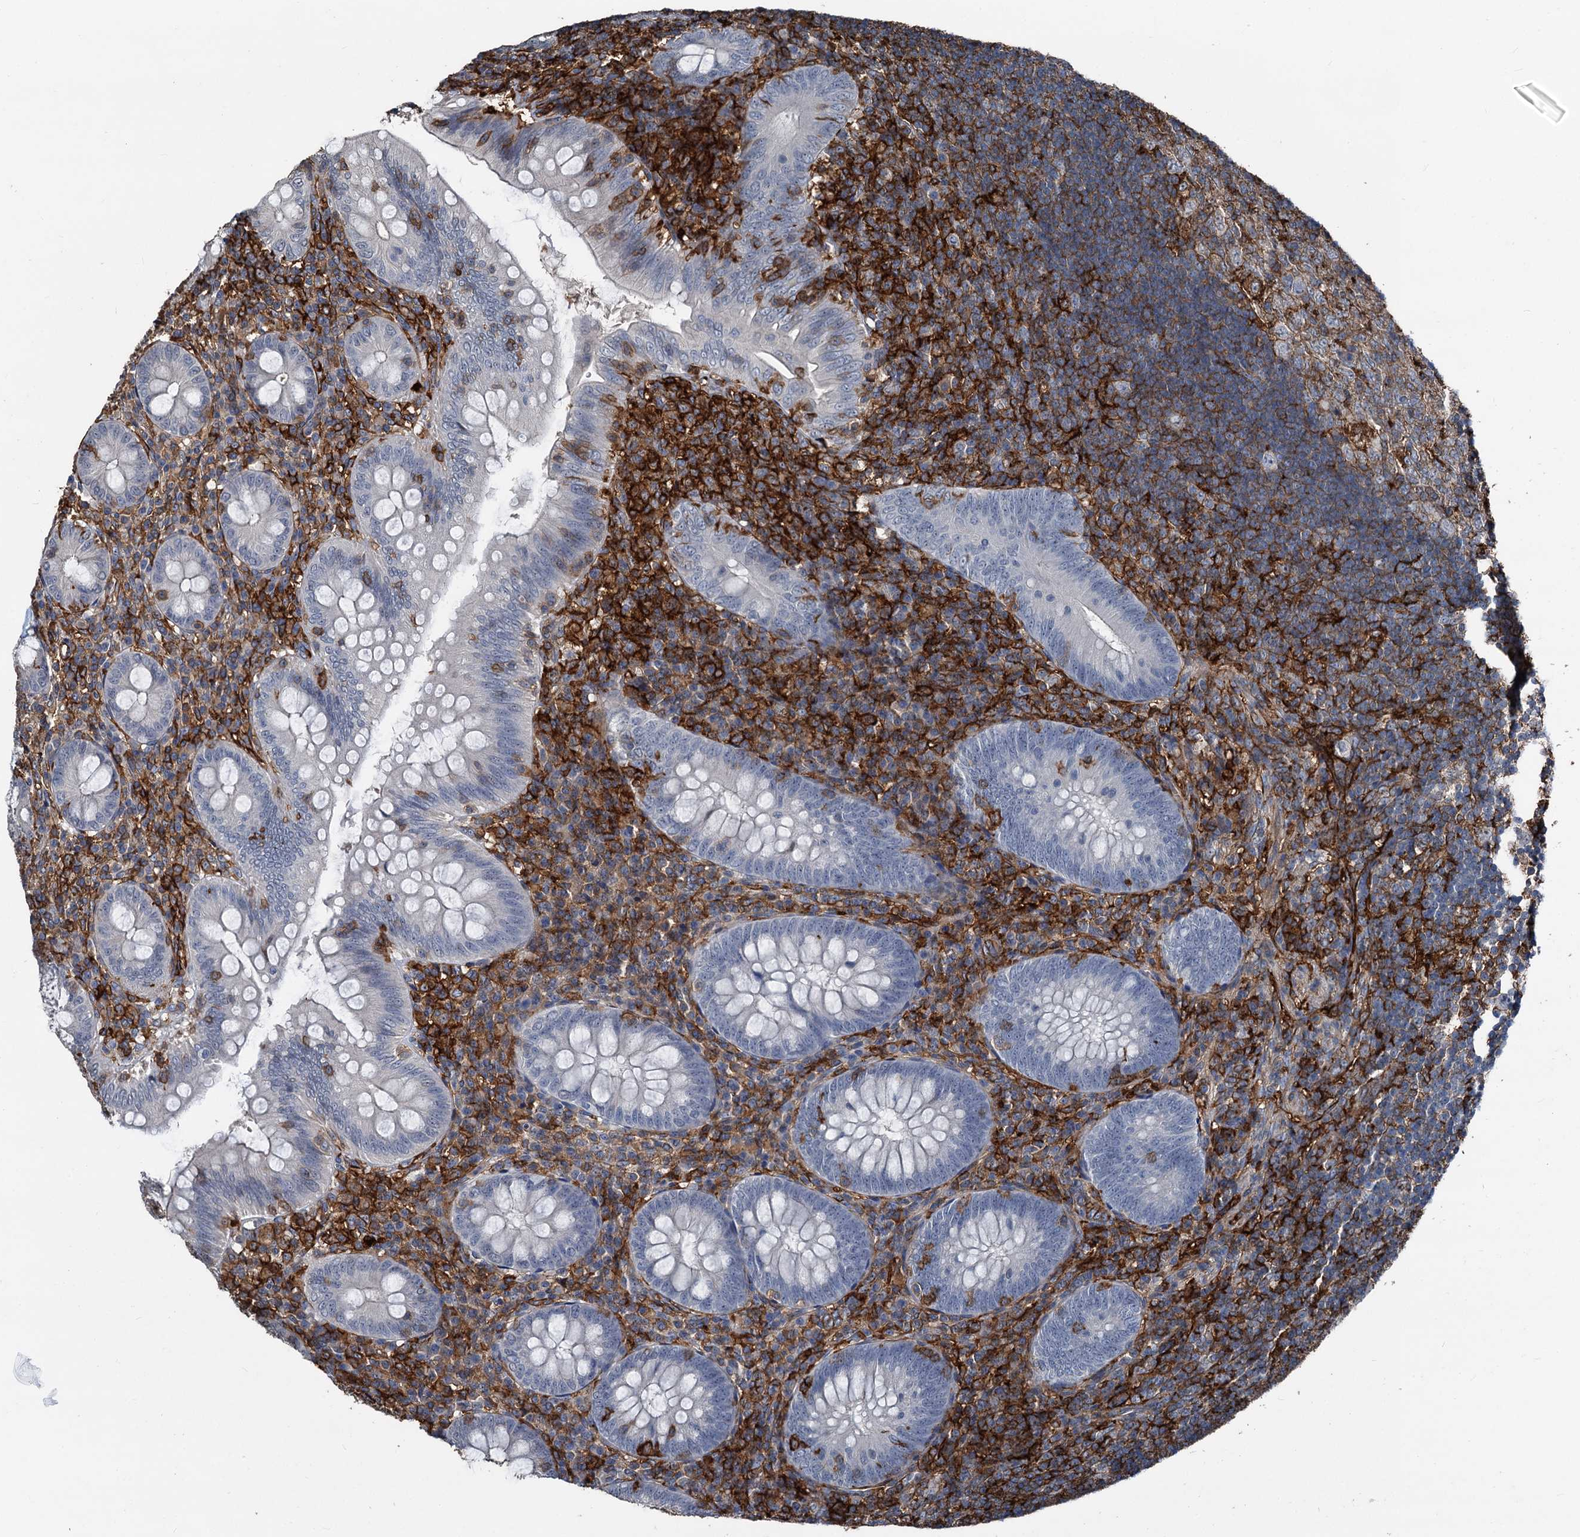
{"staining": {"intensity": "negative", "quantity": "none", "location": "none"}, "tissue": "appendix", "cell_type": "Glandular cells", "image_type": "normal", "snomed": [{"axis": "morphology", "description": "Normal tissue, NOS"}, {"axis": "topography", "description": "Appendix"}], "caption": "Immunohistochemical staining of benign human appendix exhibits no significant expression in glandular cells.", "gene": "PLEKHO2", "patient": {"sex": "male", "age": 14}}